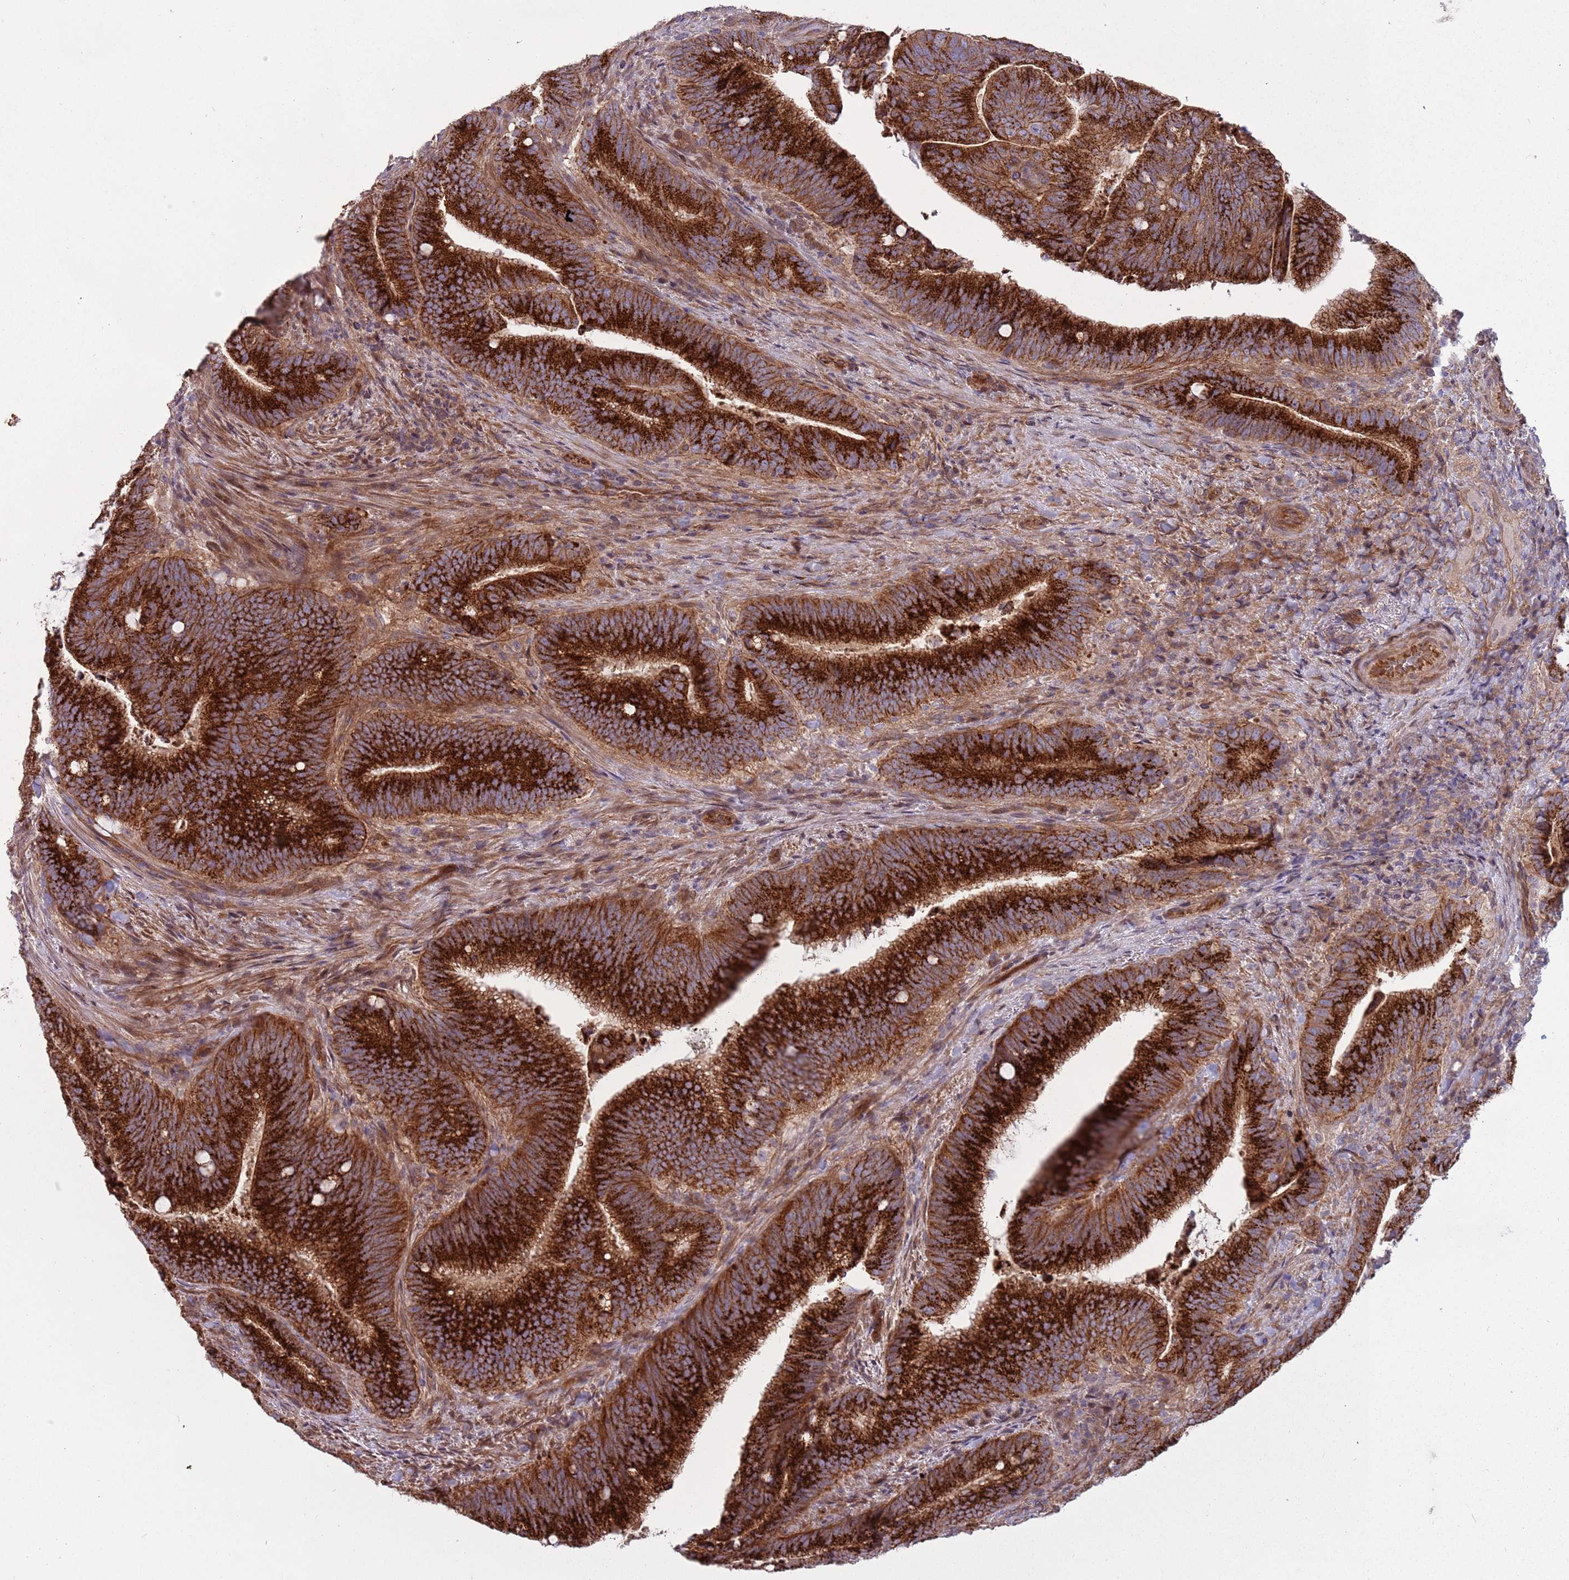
{"staining": {"intensity": "strong", "quantity": ">75%", "location": "cytoplasmic/membranous"}, "tissue": "colorectal cancer", "cell_type": "Tumor cells", "image_type": "cancer", "snomed": [{"axis": "morphology", "description": "Adenocarcinoma, NOS"}, {"axis": "topography", "description": "Colon"}], "caption": "Protein expression analysis of colorectal cancer (adenocarcinoma) demonstrates strong cytoplasmic/membranous staining in approximately >75% of tumor cells.", "gene": "ITGB6", "patient": {"sex": "female", "age": 43}}